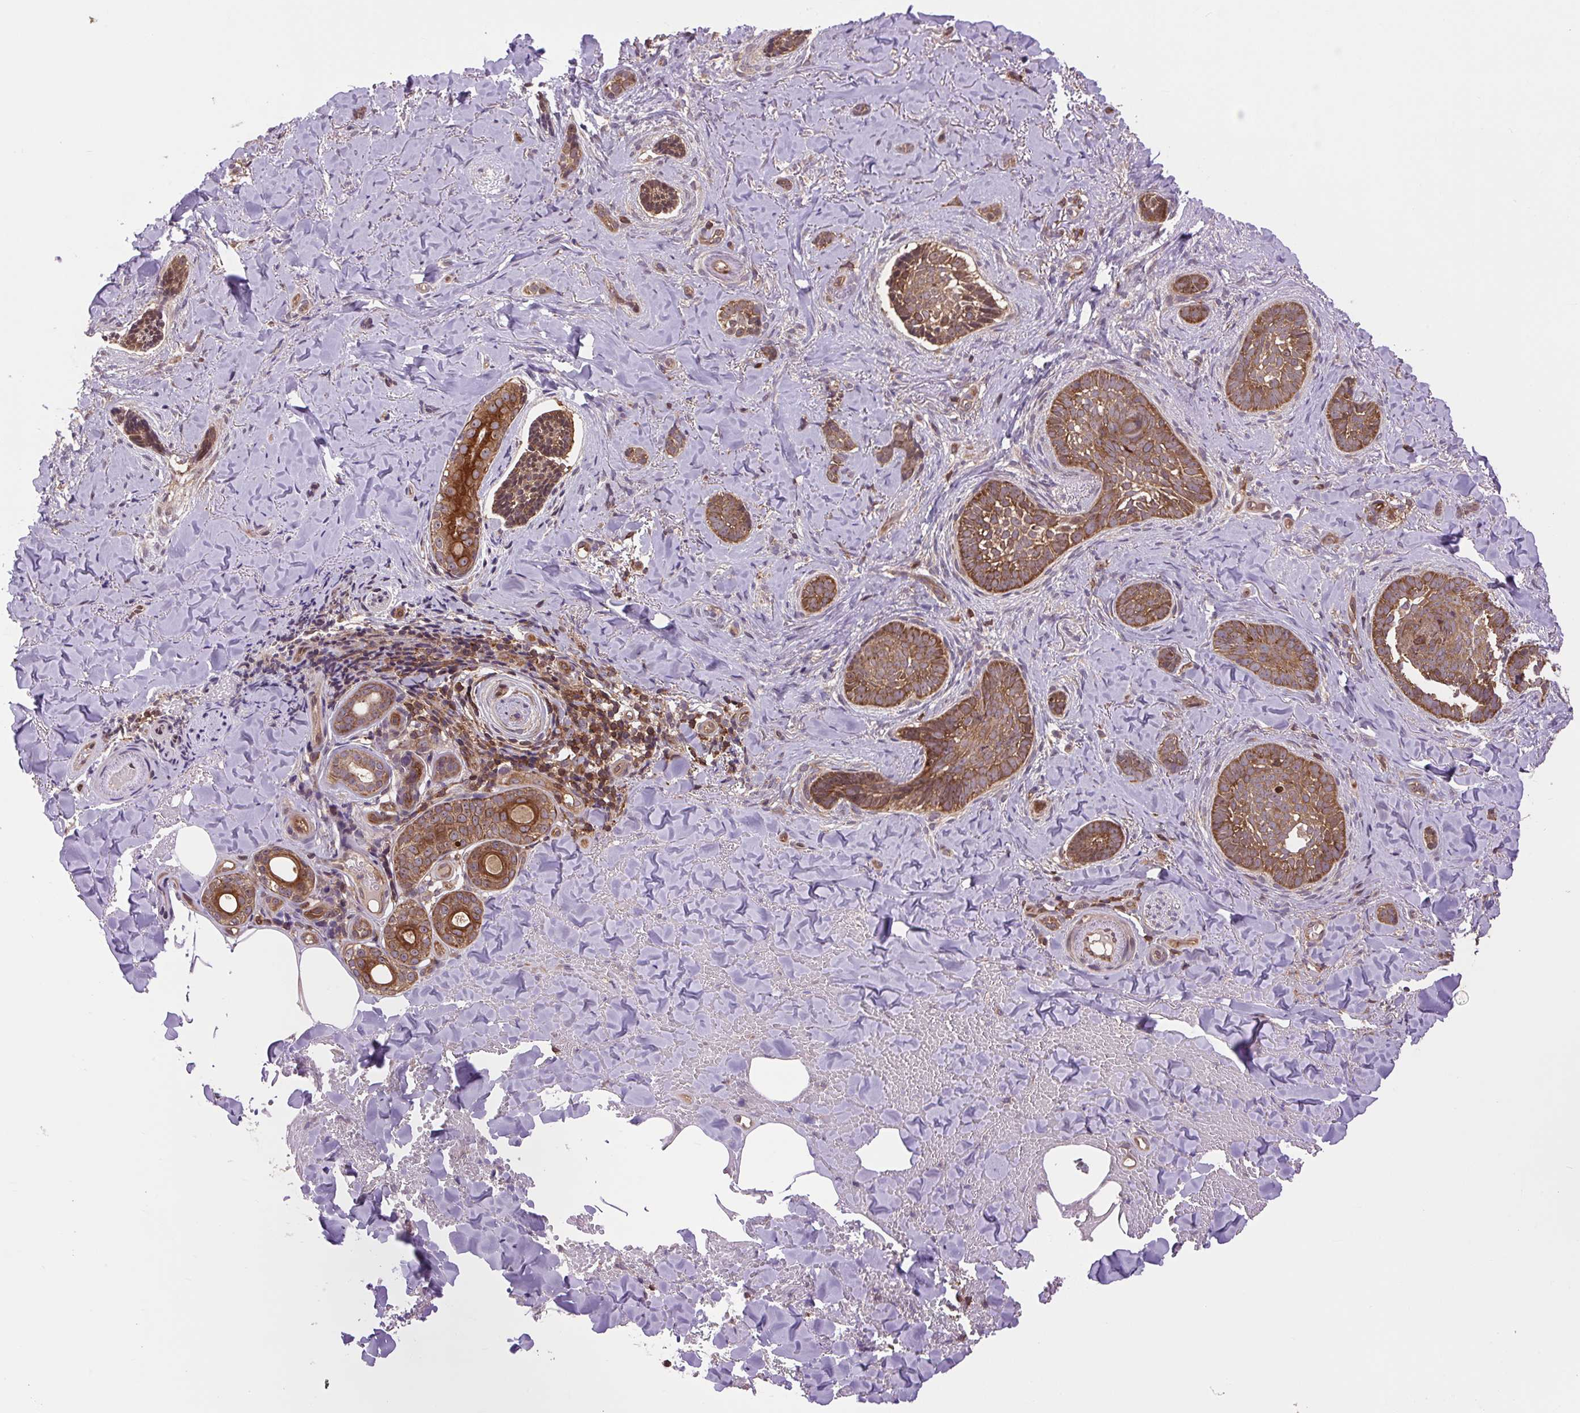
{"staining": {"intensity": "strong", "quantity": ">75%", "location": "cytoplasmic/membranous"}, "tissue": "skin cancer", "cell_type": "Tumor cells", "image_type": "cancer", "snomed": [{"axis": "morphology", "description": "Basal cell carcinoma"}, {"axis": "topography", "description": "Skin"}], "caption": "There is high levels of strong cytoplasmic/membranous expression in tumor cells of basal cell carcinoma (skin), as demonstrated by immunohistochemical staining (brown color).", "gene": "PLCG1", "patient": {"sex": "female", "age": 55}}